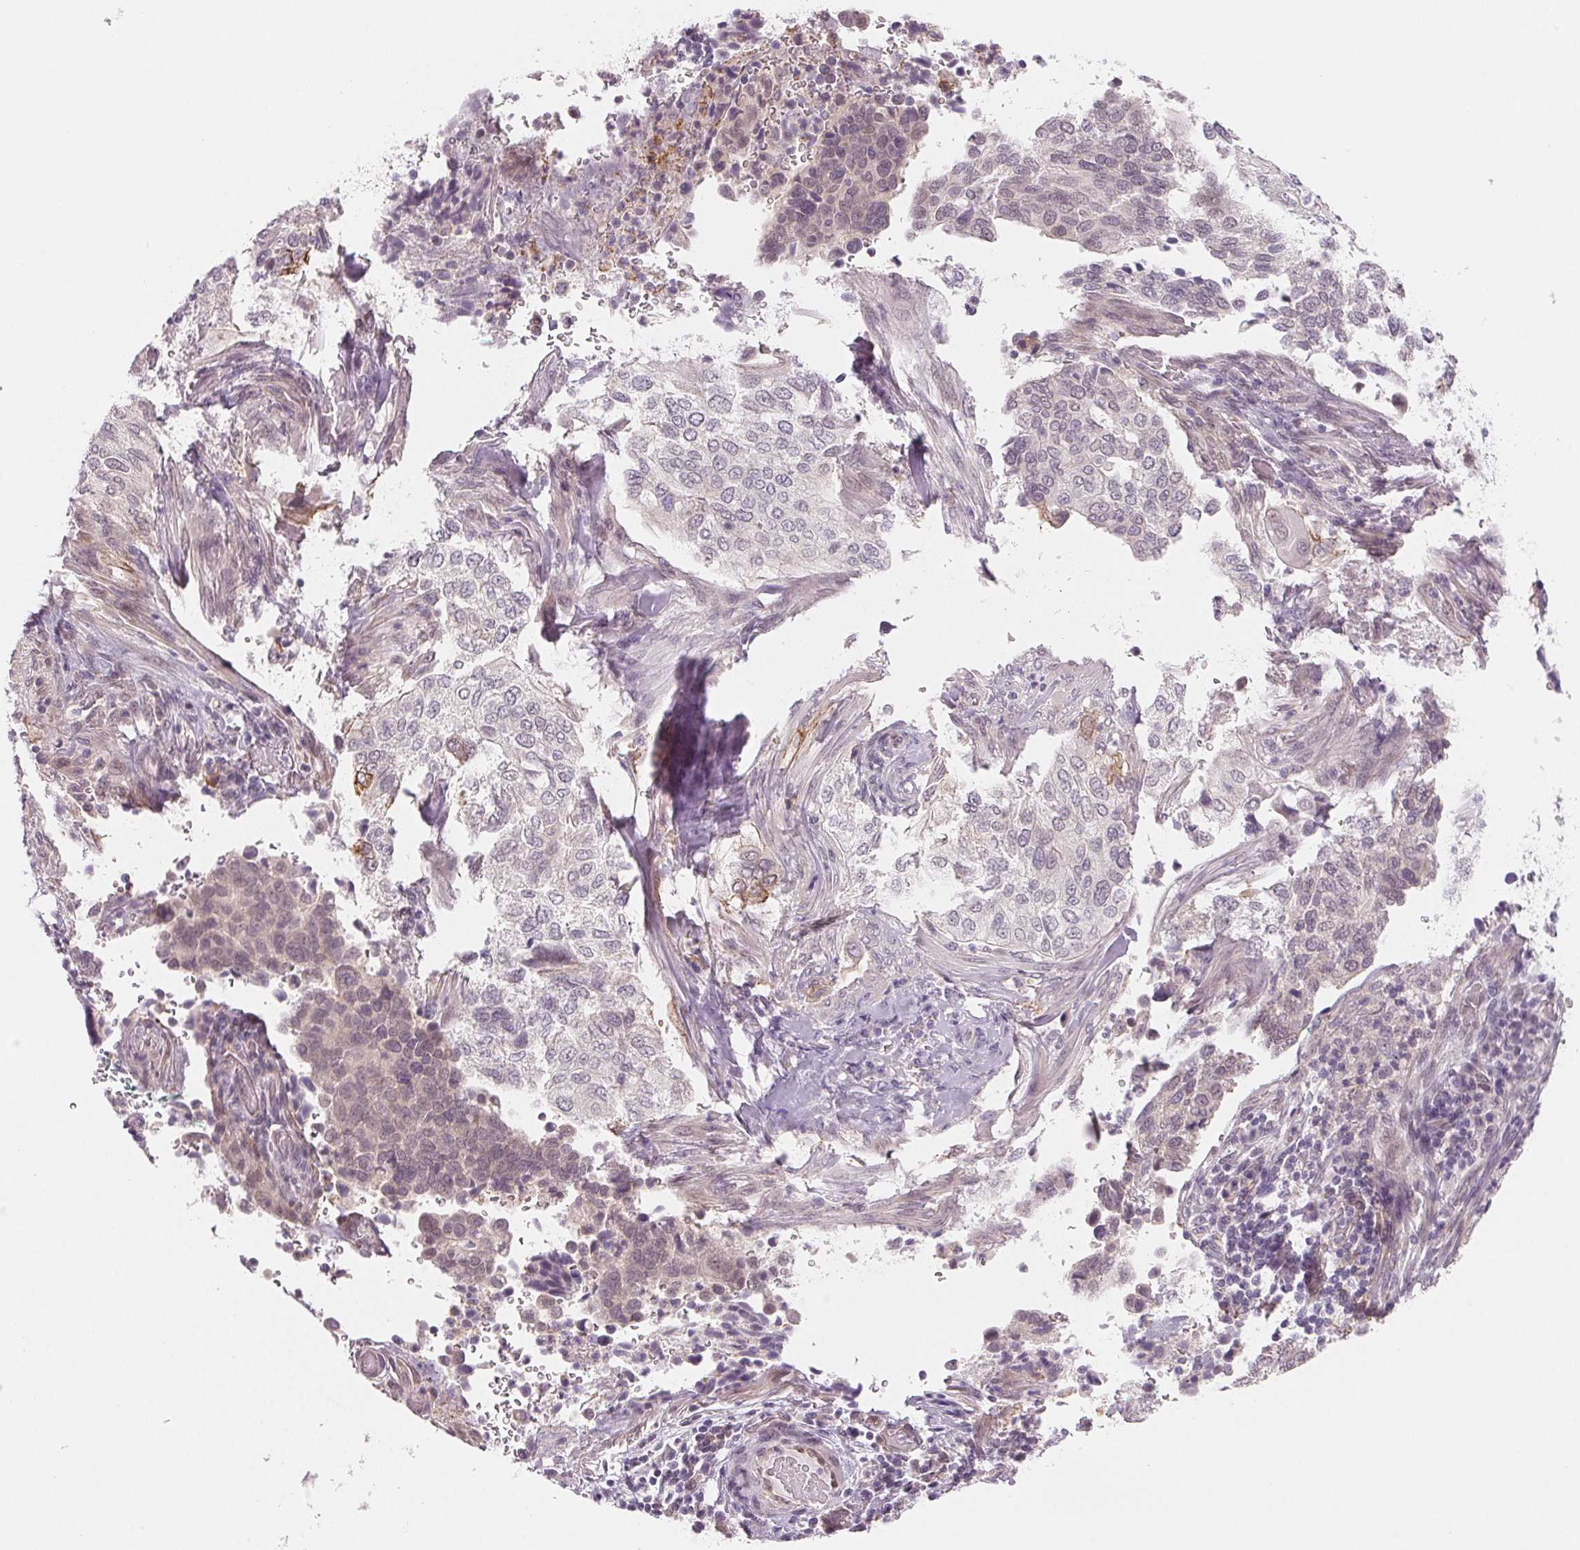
{"staining": {"intensity": "moderate", "quantity": "<25%", "location": "cytoplasmic/membranous"}, "tissue": "cervical cancer", "cell_type": "Tumor cells", "image_type": "cancer", "snomed": [{"axis": "morphology", "description": "Squamous cell carcinoma, NOS"}, {"axis": "topography", "description": "Cervix"}], "caption": "Immunohistochemical staining of human squamous cell carcinoma (cervical) exhibits moderate cytoplasmic/membranous protein positivity in approximately <25% of tumor cells. (Brightfield microscopy of DAB IHC at high magnification).", "gene": "CFC1", "patient": {"sex": "female", "age": 38}}